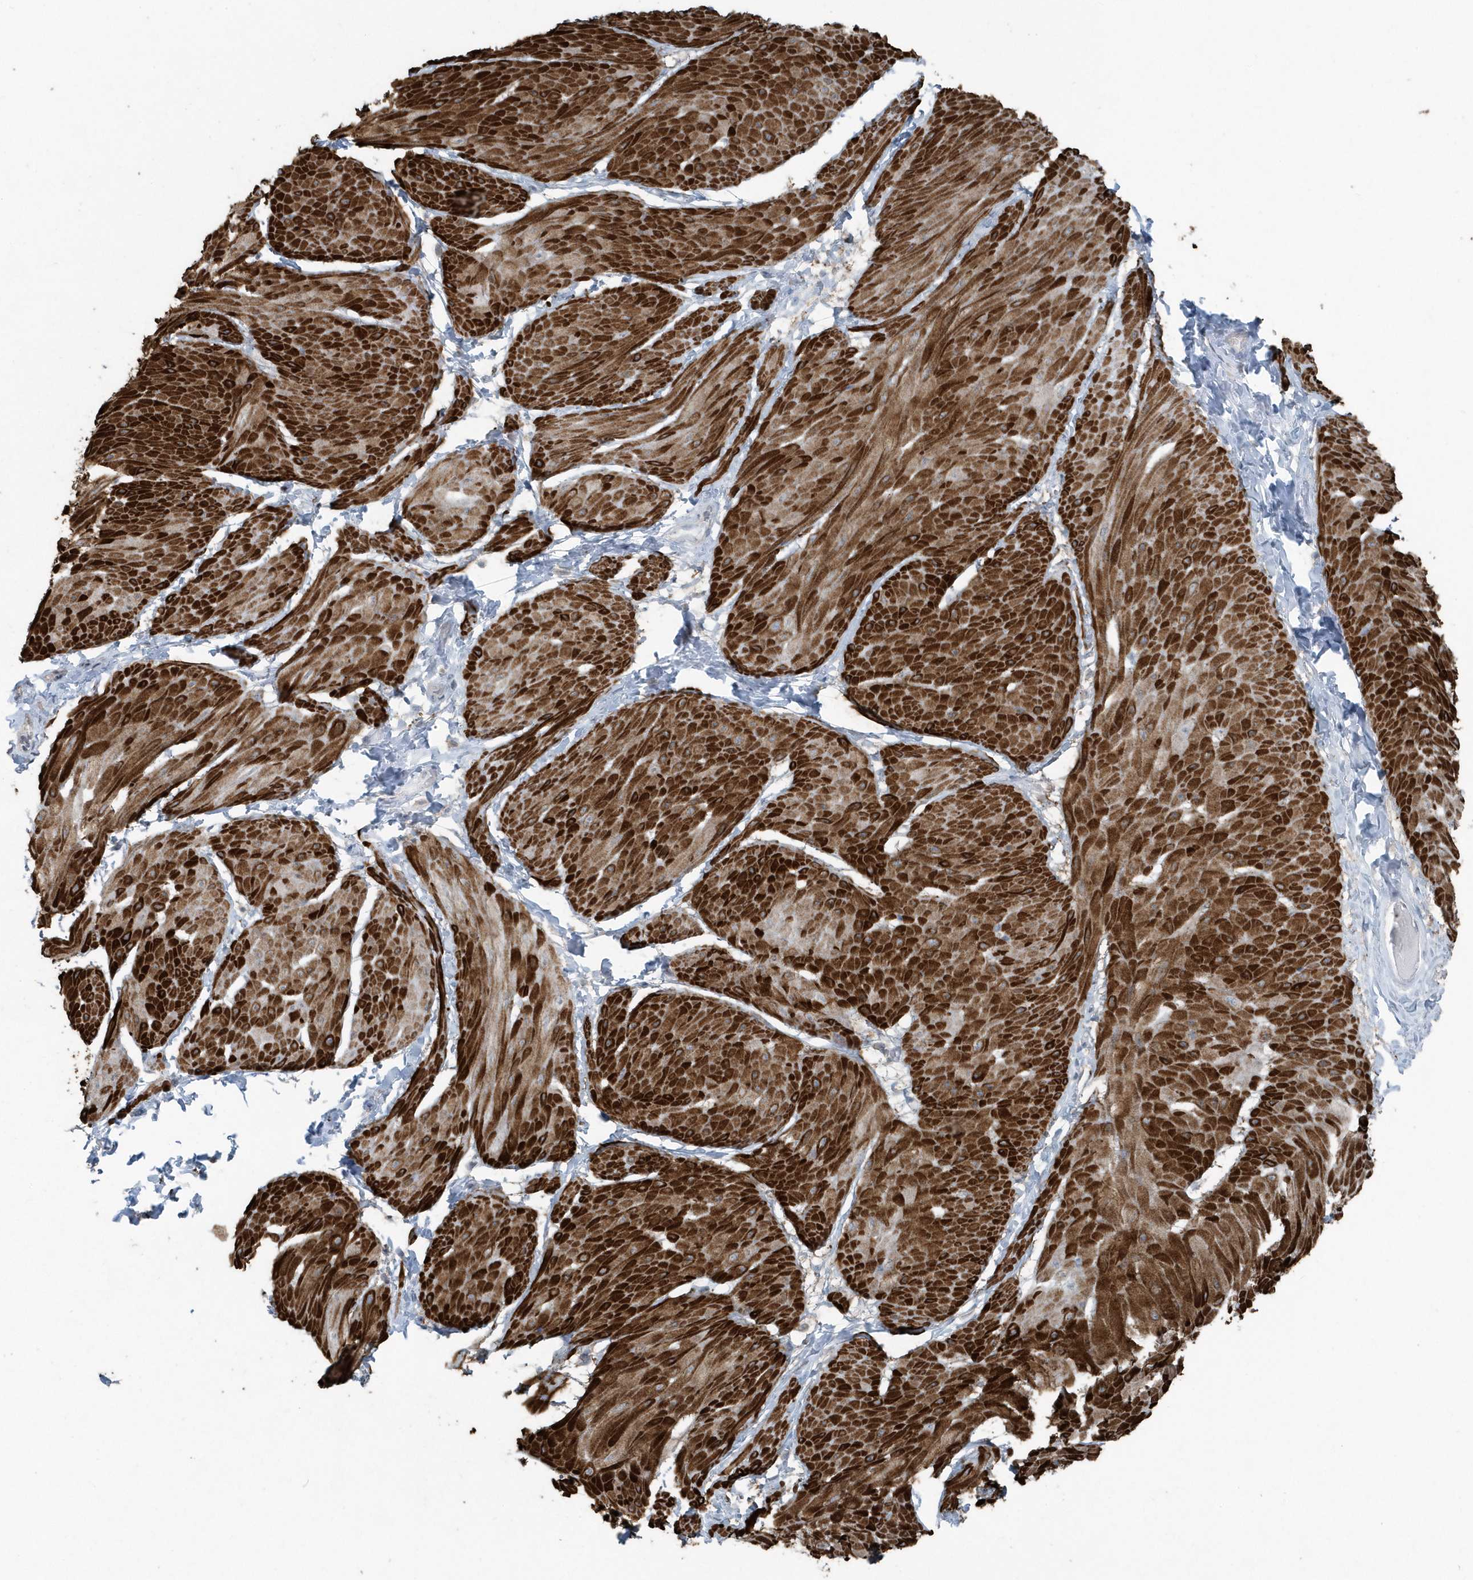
{"staining": {"intensity": "strong", "quantity": "25%-75%", "location": "cytoplasmic/membranous"}, "tissue": "smooth muscle", "cell_type": "Smooth muscle cells", "image_type": "normal", "snomed": [{"axis": "morphology", "description": "Urothelial carcinoma, High grade"}, {"axis": "topography", "description": "Urinary bladder"}], "caption": "Immunohistochemical staining of normal smooth muscle reveals strong cytoplasmic/membranous protein staining in about 25%-75% of smooth muscle cells. (DAB (3,3'-diaminobenzidine) IHC, brown staining for protein, blue staining for nuclei).", "gene": "ACTC1", "patient": {"sex": "male", "age": 46}}